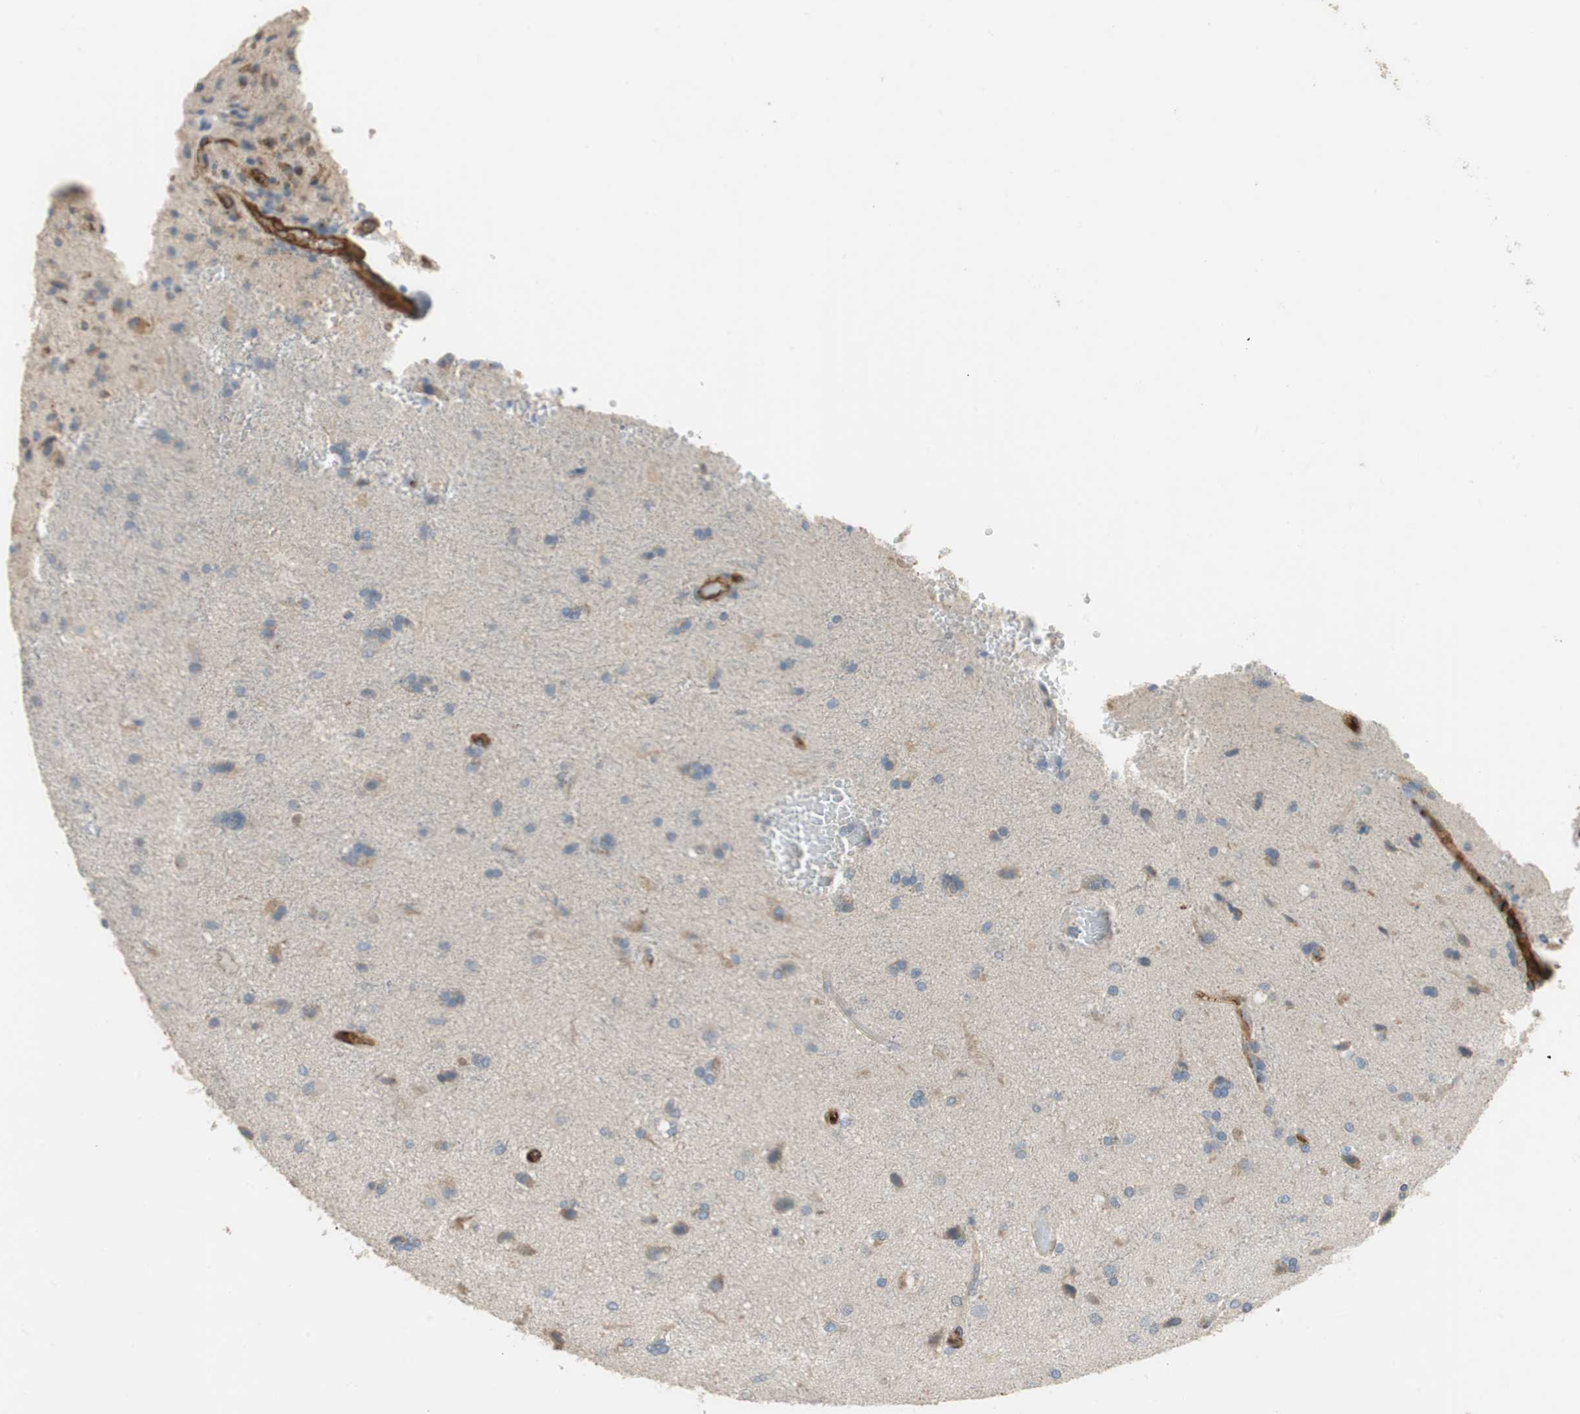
{"staining": {"intensity": "negative", "quantity": "none", "location": "none"}, "tissue": "glioma", "cell_type": "Tumor cells", "image_type": "cancer", "snomed": [{"axis": "morphology", "description": "Glioma, malignant, High grade"}, {"axis": "topography", "description": "Brain"}], "caption": "Glioma stained for a protein using immunohistochemistry exhibits no positivity tumor cells.", "gene": "ALPL", "patient": {"sex": "male", "age": 71}}